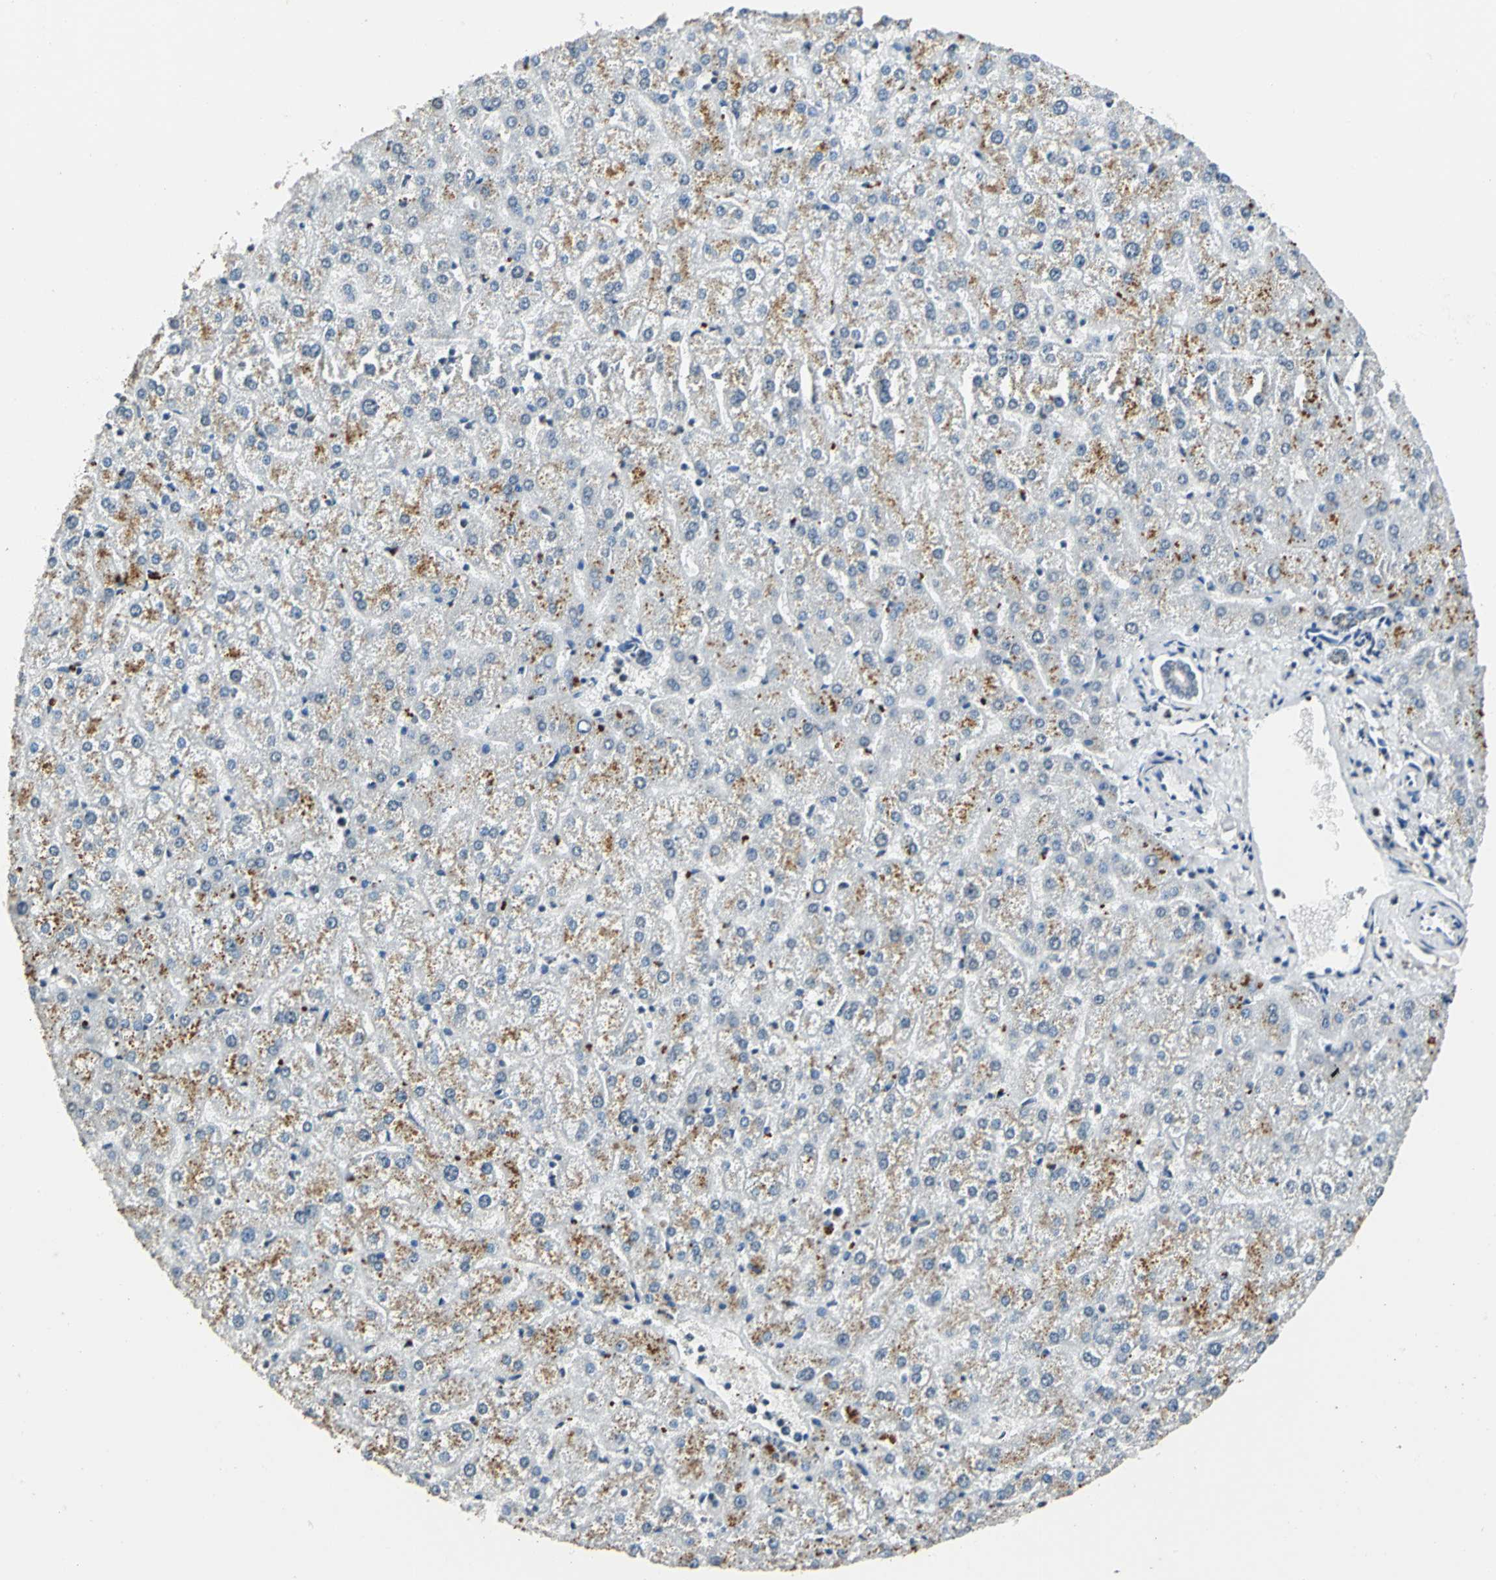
{"staining": {"intensity": "weak", "quantity": "<25%", "location": "cytoplasmic/membranous"}, "tissue": "liver", "cell_type": "Cholangiocytes", "image_type": "normal", "snomed": [{"axis": "morphology", "description": "Normal tissue, NOS"}, {"axis": "topography", "description": "Liver"}], "caption": "Image shows no significant protein positivity in cholangiocytes of benign liver.", "gene": "TMEM115", "patient": {"sex": "female", "age": 32}}